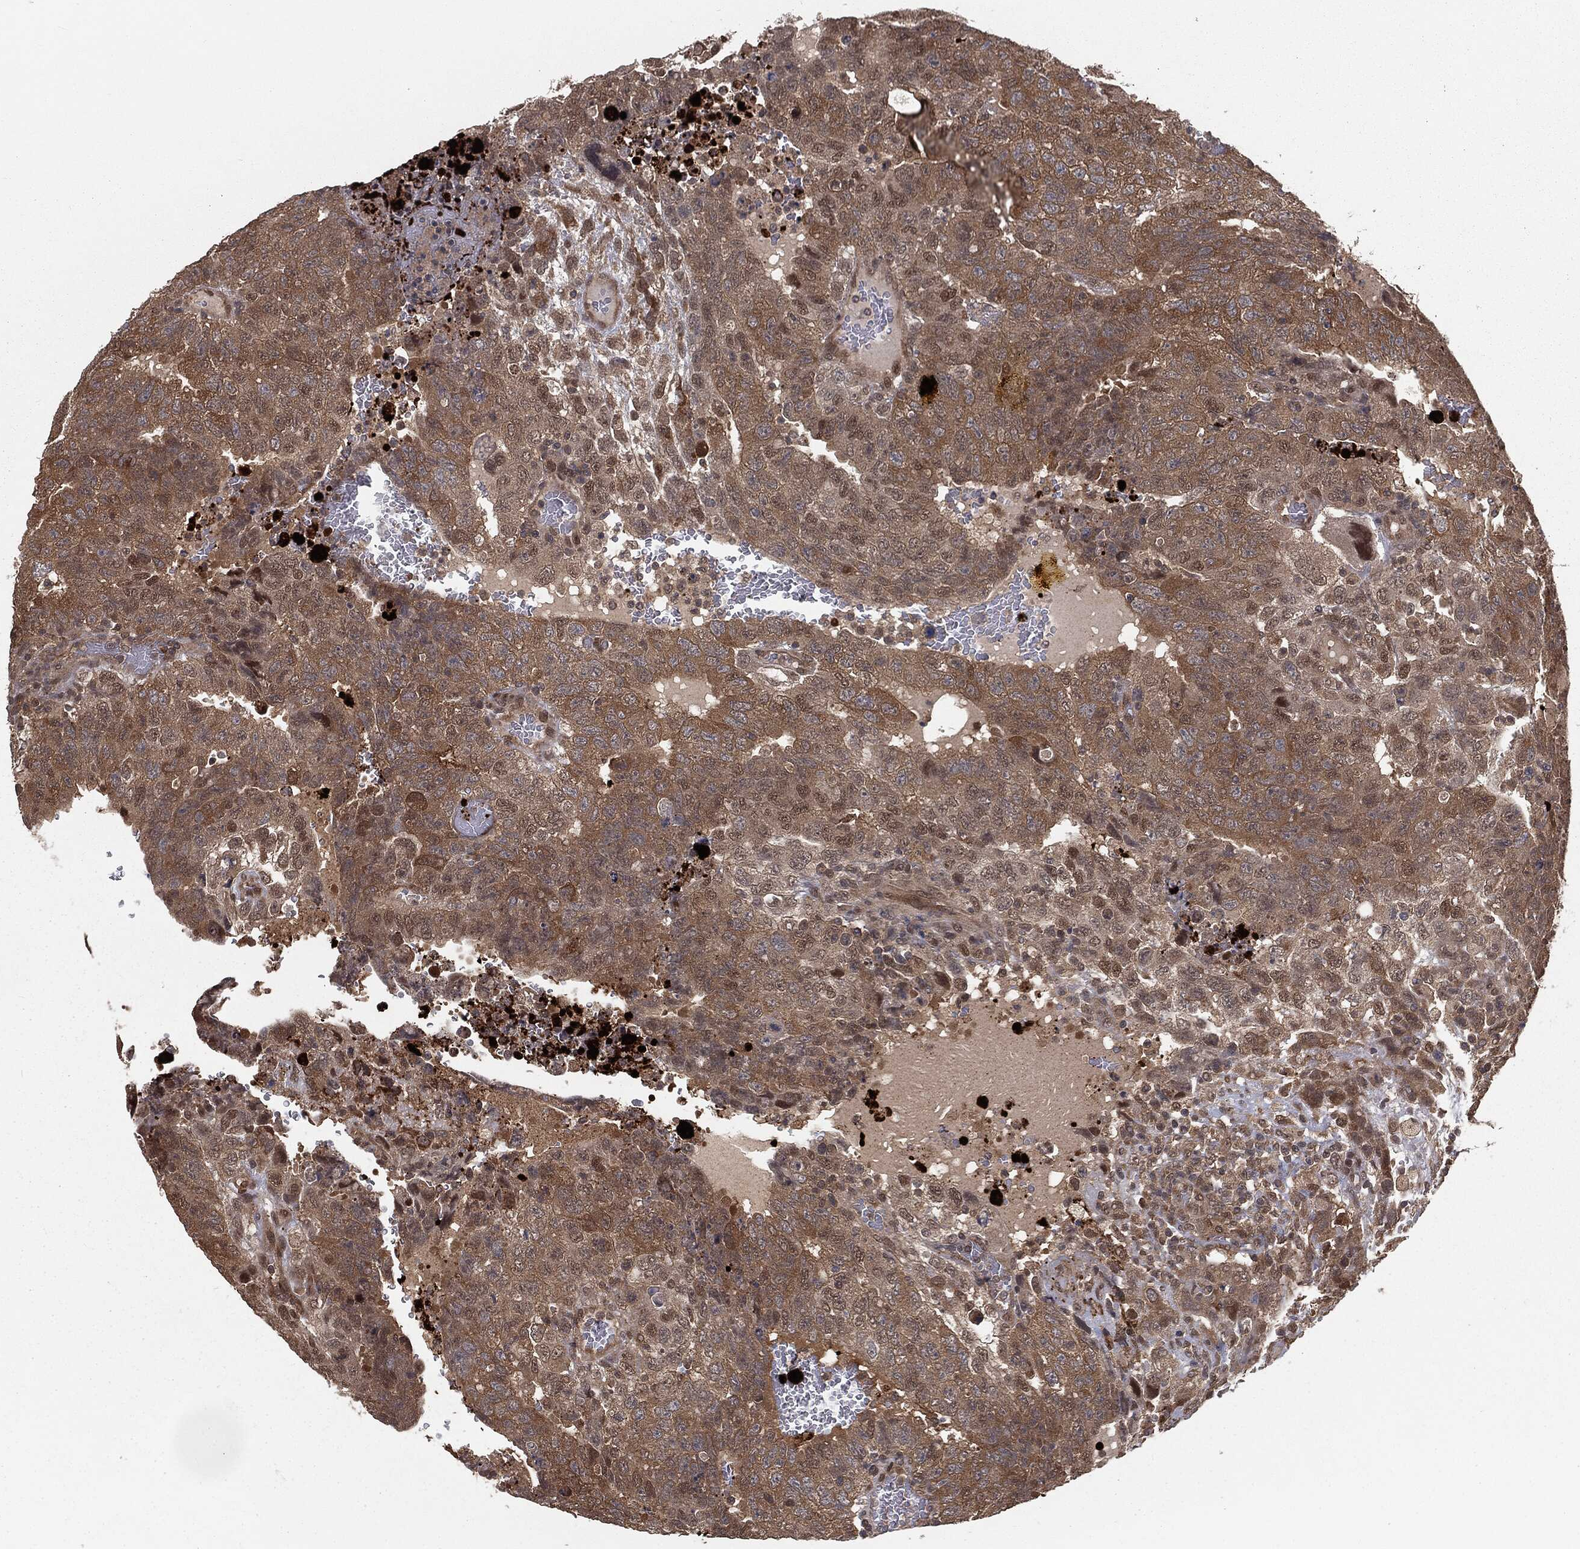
{"staining": {"intensity": "moderate", "quantity": "25%-75%", "location": "cytoplasmic/membranous,nuclear"}, "tissue": "testis cancer", "cell_type": "Tumor cells", "image_type": "cancer", "snomed": [{"axis": "morphology", "description": "Carcinoma, Embryonal, NOS"}, {"axis": "topography", "description": "Testis"}], "caption": "Approximately 25%-75% of tumor cells in testis embryonal carcinoma exhibit moderate cytoplasmic/membranous and nuclear protein expression as visualized by brown immunohistochemical staining.", "gene": "FBXO7", "patient": {"sex": "male", "age": 34}}